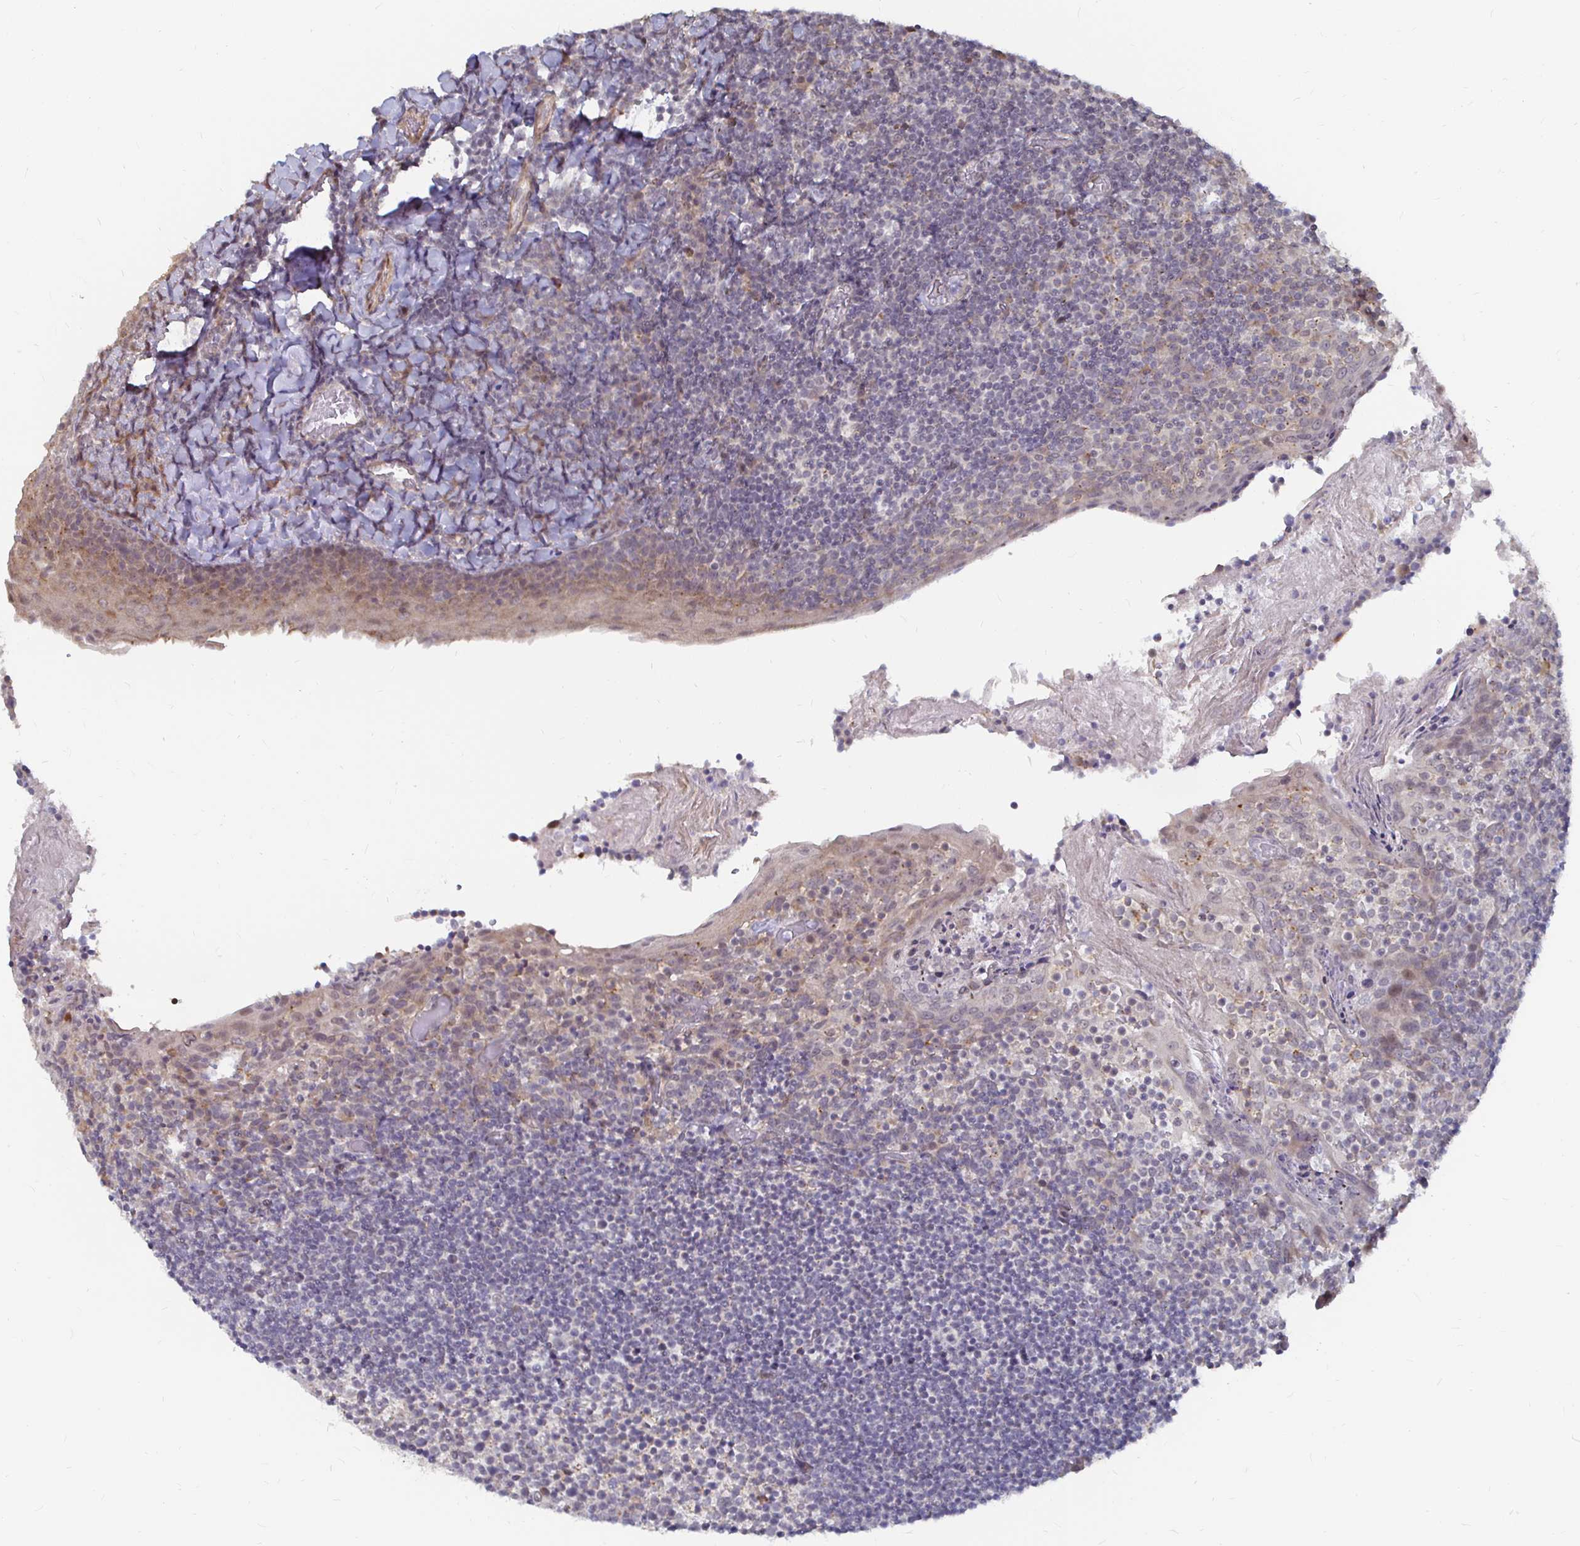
{"staining": {"intensity": "negative", "quantity": "none", "location": "none"}, "tissue": "tonsil", "cell_type": "Germinal center cells", "image_type": "normal", "snomed": [{"axis": "morphology", "description": "Normal tissue, NOS"}, {"axis": "topography", "description": "Tonsil"}], "caption": "This is a image of immunohistochemistry (IHC) staining of benign tonsil, which shows no staining in germinal center cells. Brightfield microscopy of immunohistochemistry (IHC) stained with DAB (3,3'-diaminobenzidine) (brown) and hematoxylin (blue), captured at high magnification.", "gene": "CAPN11", "patient": {"sex": "female", "age": 10}}